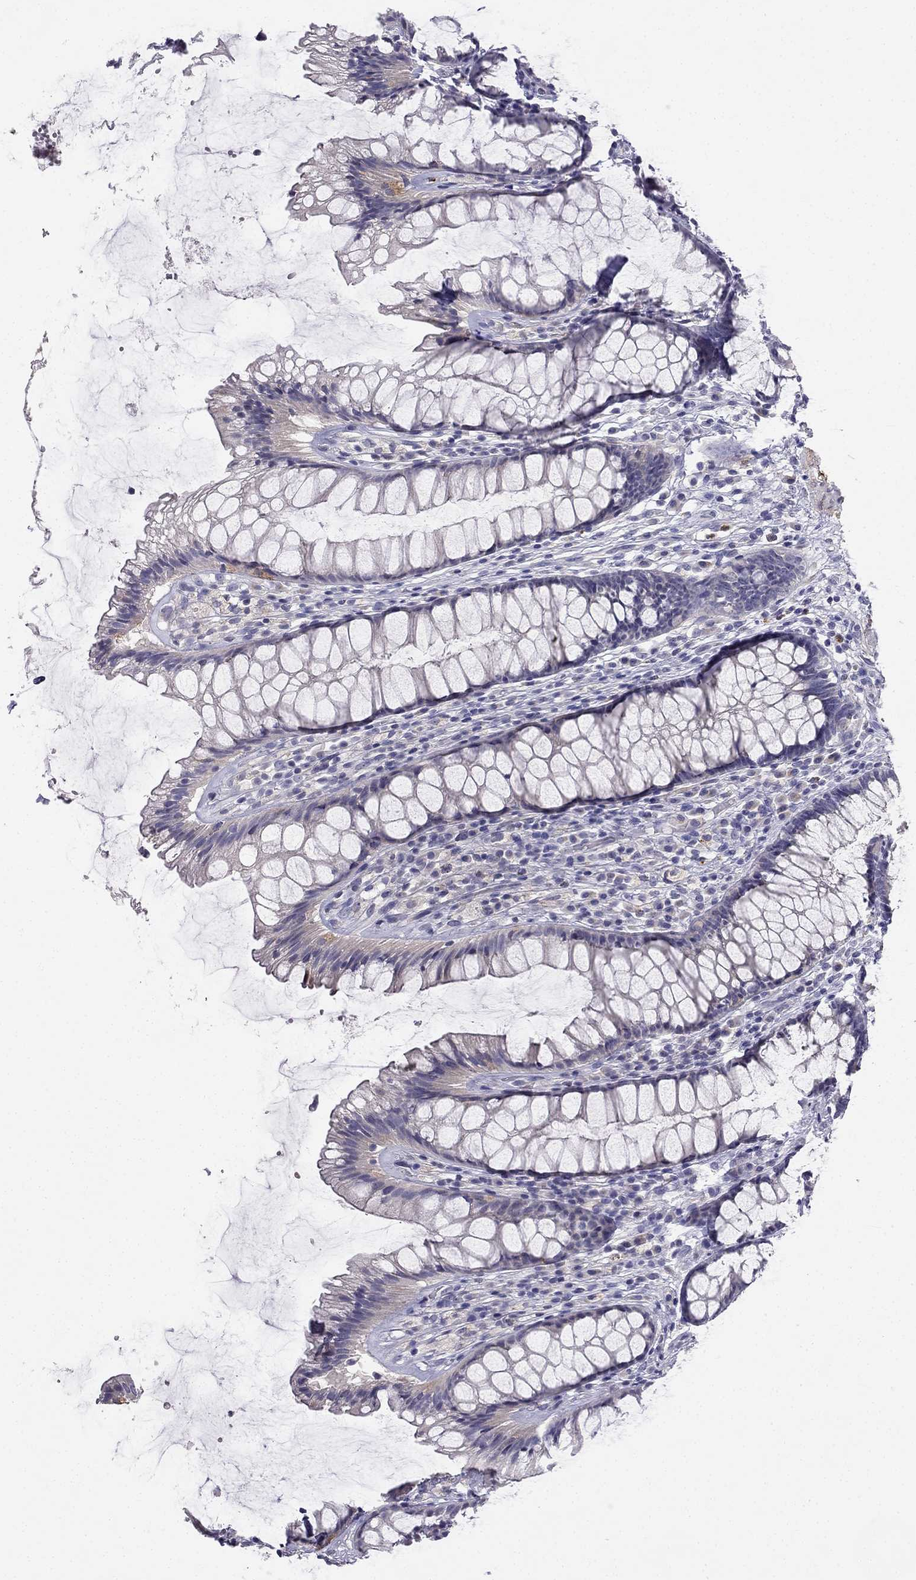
{"staining": {"intensity": "negative", "quantity": "none", "location": "none"}, "tissue": "rectum", "cell_type": "Glandular cells", "image_type": "normal", "snomed": [{"axis": "morphology", "description": "Normal tissue, NOS"}, {"axis": "topography", "description": "Rectum"}], "caption": "Normal rectum was stained to show a protein in brown. There is no significant positivity in glandular cells.", "gene": "C16orf89", "patient": {"sex": "male", "age": 72}}